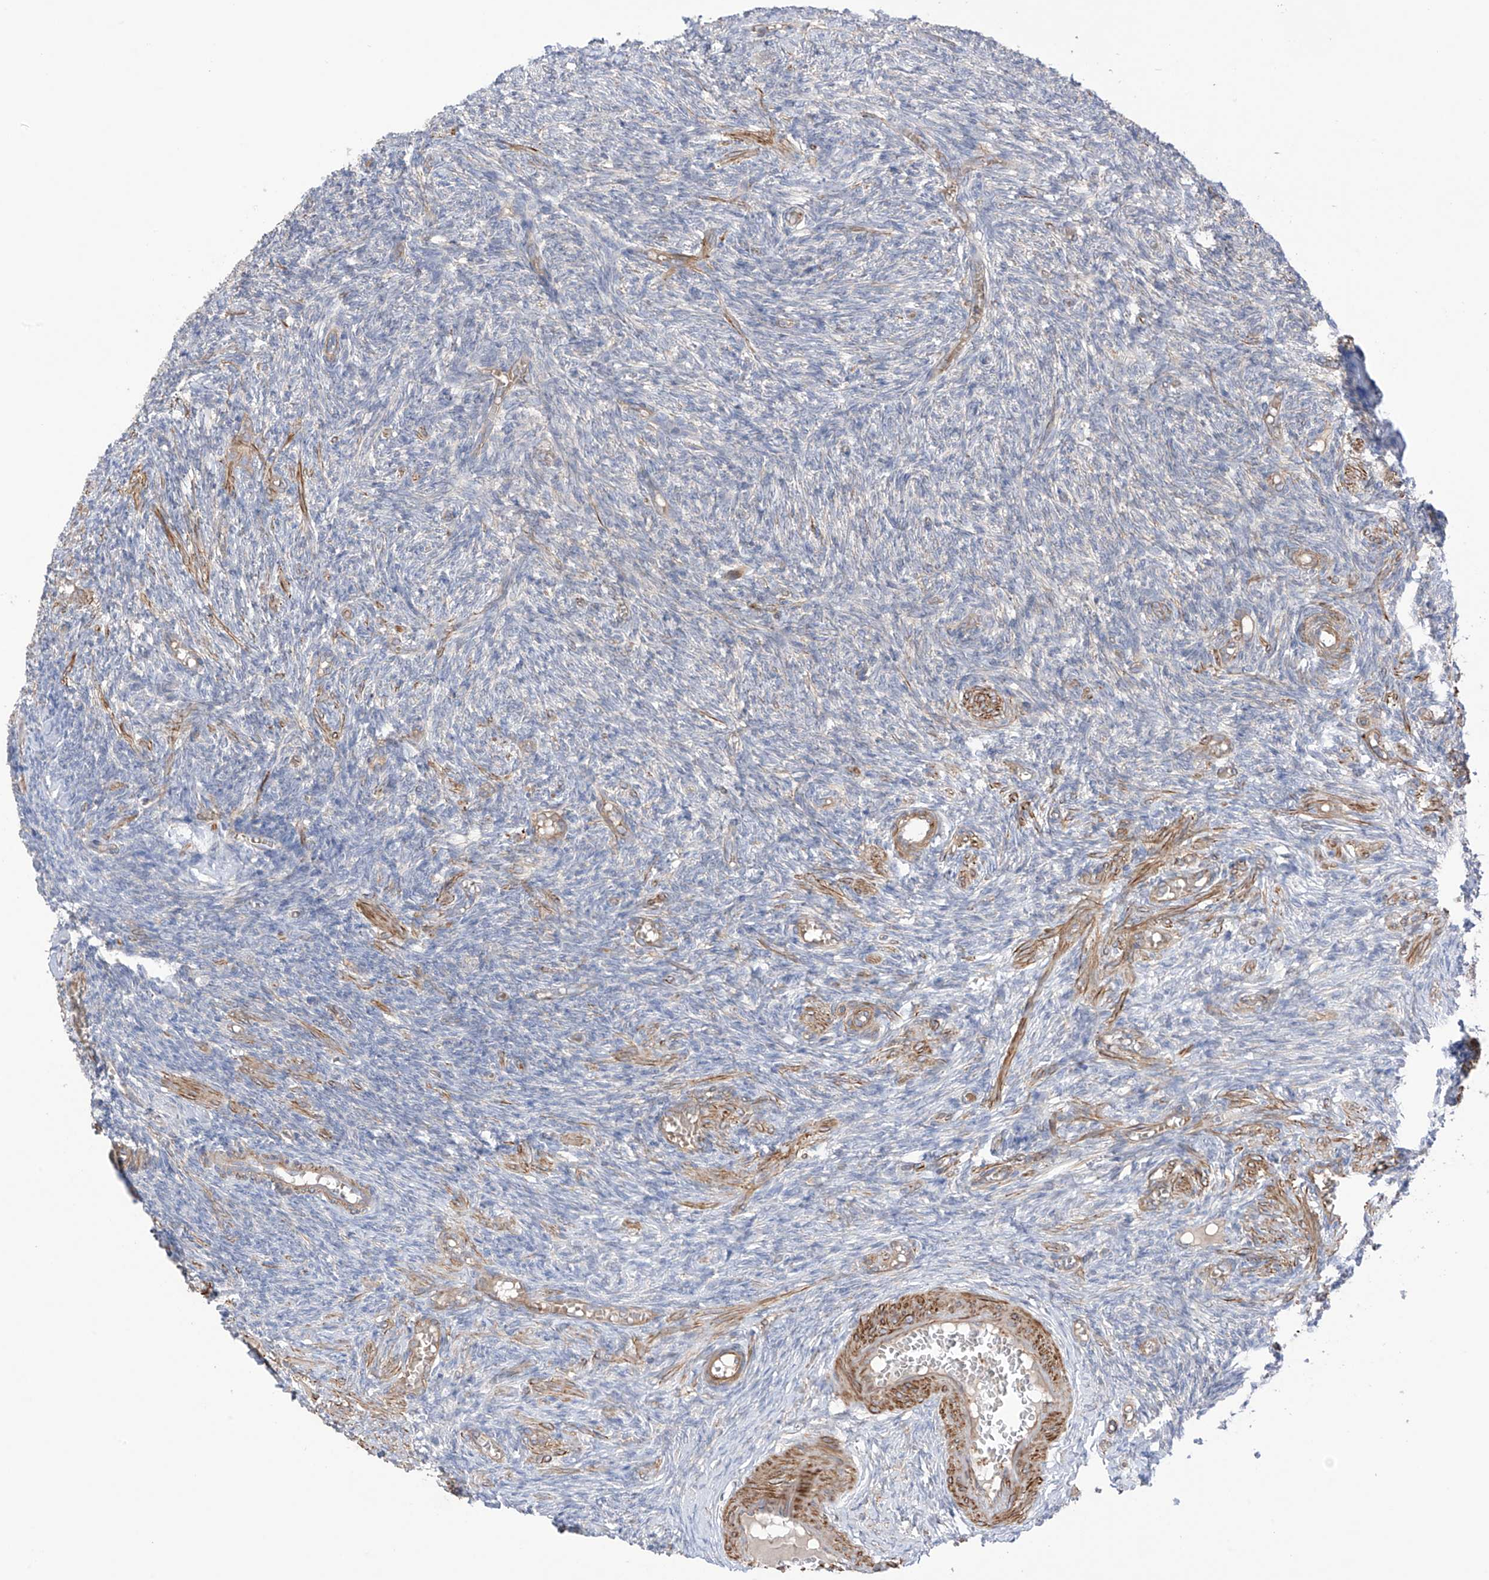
{"staining": {"intensity": "weak", "quantity": "<25%", "location": "cytoplasmic/membranous"}, "tissue": "ovary", "cell_type": "Ovarian stroma cells", "image_type": "normal", "snomed": [{"axis": "morphology", "description": "Normal tissue, NOS"}, {"axis": "topography", "description": "Ovary"}], "caption": "Human ovary stained for a protein using immunohistochemistry (IHC) shows no expression in ovarian stroma cells.", "gene": "TRMU", "patient": {"sex": "female", "age": 27}}